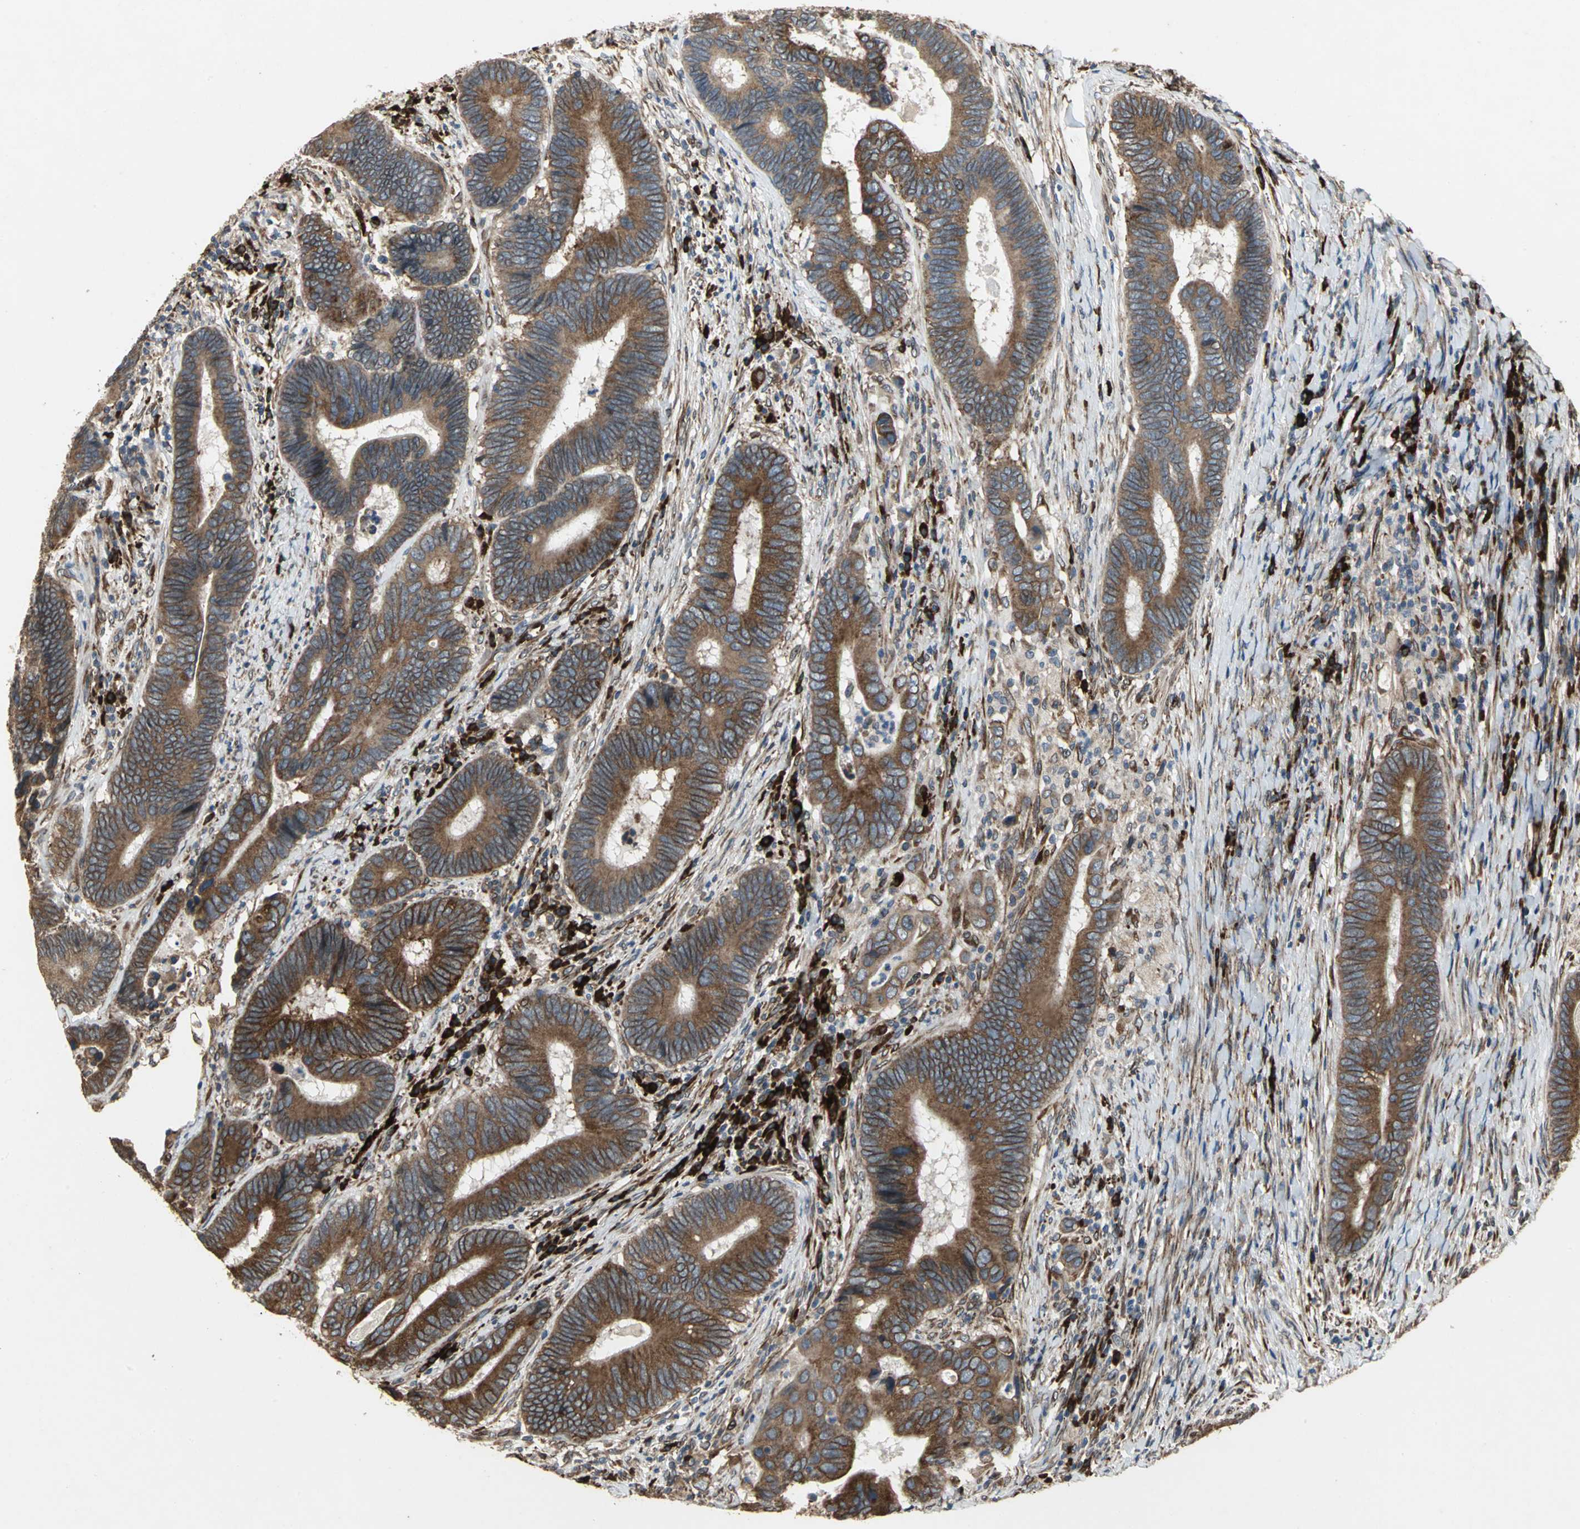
{"staining": {"intensity": "moderate", "quantity": ">75%", "location": "cytoplasmic/membranous"}, "tissue": "colorectal cancer", "cell_type": "Tumor cells", "image_type": "cancer", "snomed": [{"axis": "morphology", "description": "Adenocarcinoma, NOS"}, {"axis": "topography", "description": "Colon"}], "caption": "Moderate cytoplasmic/membranous staining for a protein is seen in approximately >75% of tumor cells of colorectal cancer using immunohistochemistry.", "gene": "SYVN1", "patient": {"sex": "female", "age": 78}}